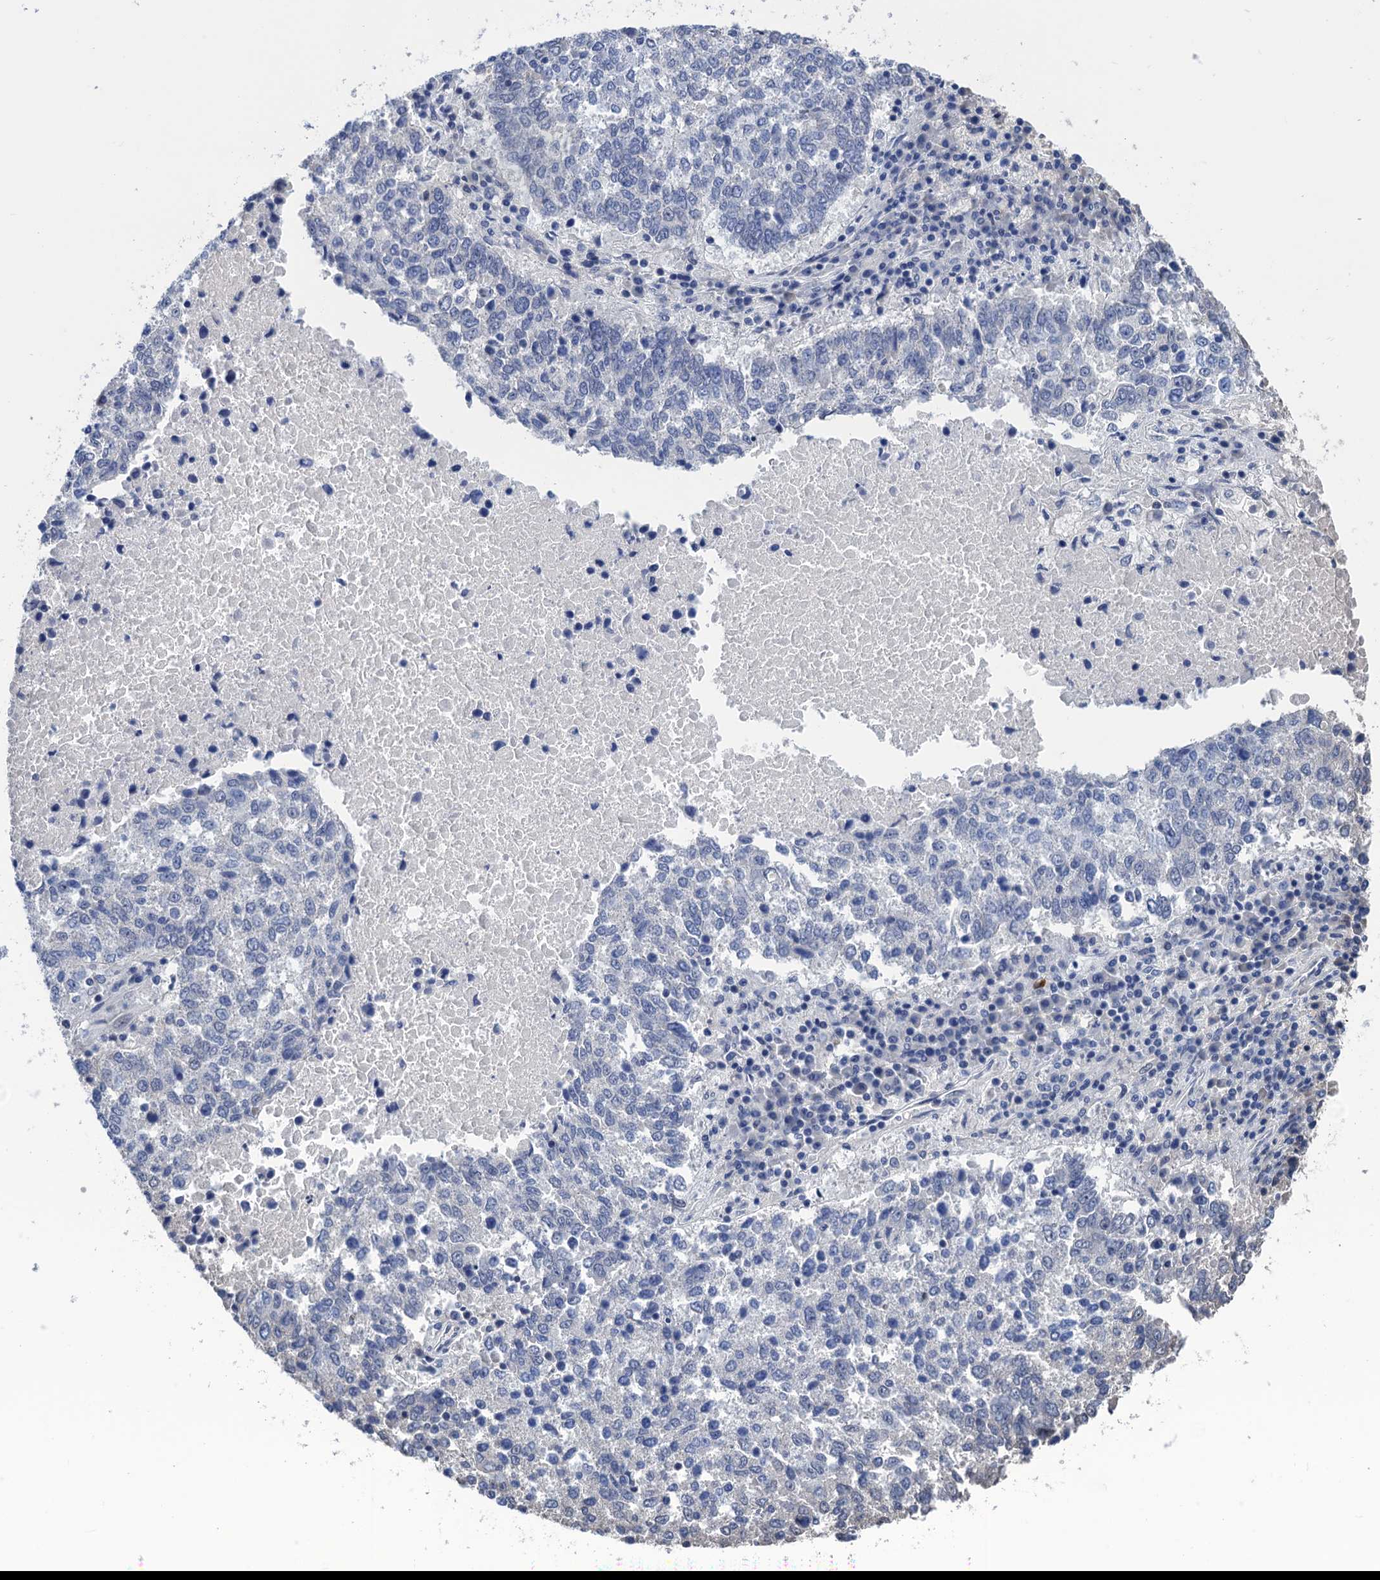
{"staining": {"intensity": "negative", "quantity": "none", "location": "none"}, "tissue": "lung cancer", "cell_type": "Tumor cells", "image_type": "cancer", "snomed": [{"axis": "morphology", "description": "Squamous cell carcinoma, NOS"}, {"axis": "topography", "description": "Lung"}], "caption": "The immunohistochemistry (IHC) histopathology image has no significant expression in tumor cells of lung cancer (squamous cell carcinoma) tissue. The staining is performed using DAB brown chromogen with nuclei counter-stained in using hematoxylin.", "gene": "ART5", "patient": {"sex": "male", "age": 73}}